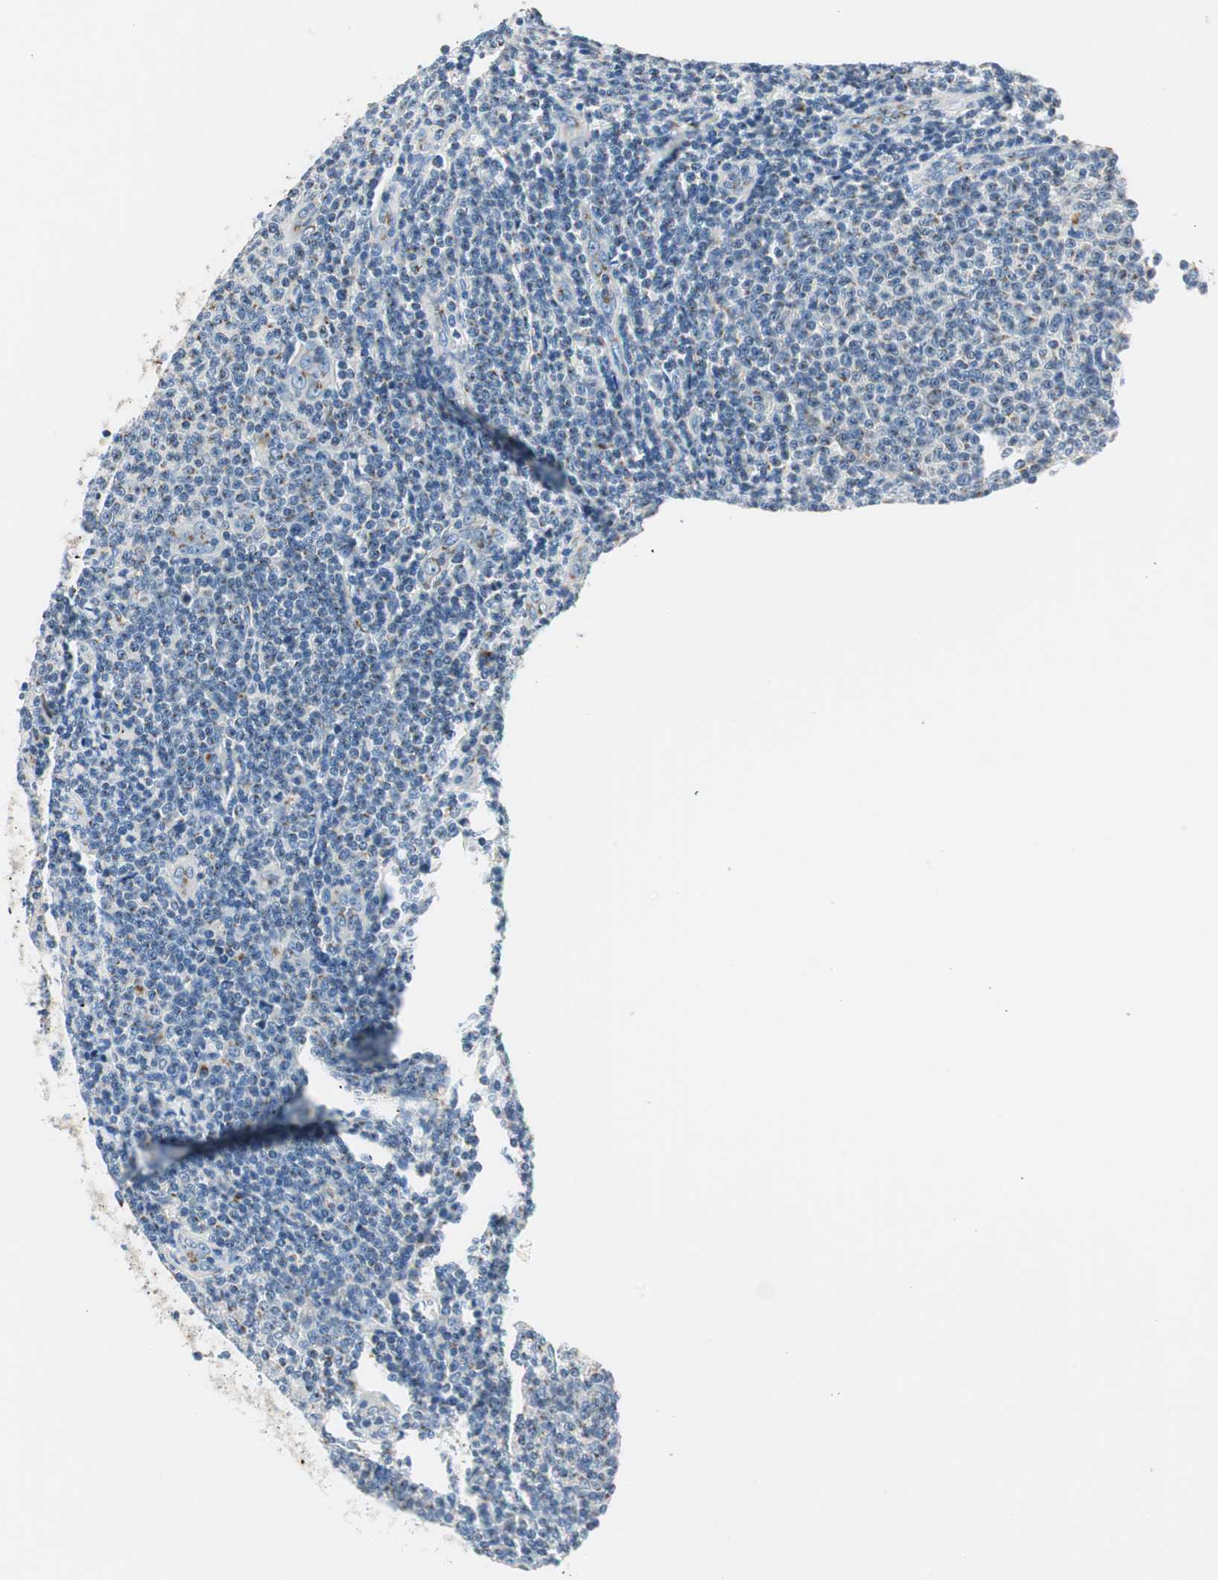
{"staining": {"intensity": "weak", "quantity": "<25%", "location": "cytoplasmic/membranous"}, "tissue": "lymphoma", "cell_type": "Tumor cells", "image_type": "cancer", "snomed": [{"axis": "morphology", "description": "Malignant lymphoma, non-Hodgkin's type, Low grade"}, {"axis": "topography", "description": "Lymph node"}], "caption": "There is no significant expression in tumor cells of lymphoma. Nuclei are stained in blue.", "gene": "TMF1", "patient": {"sex": "male", "age": 66}}